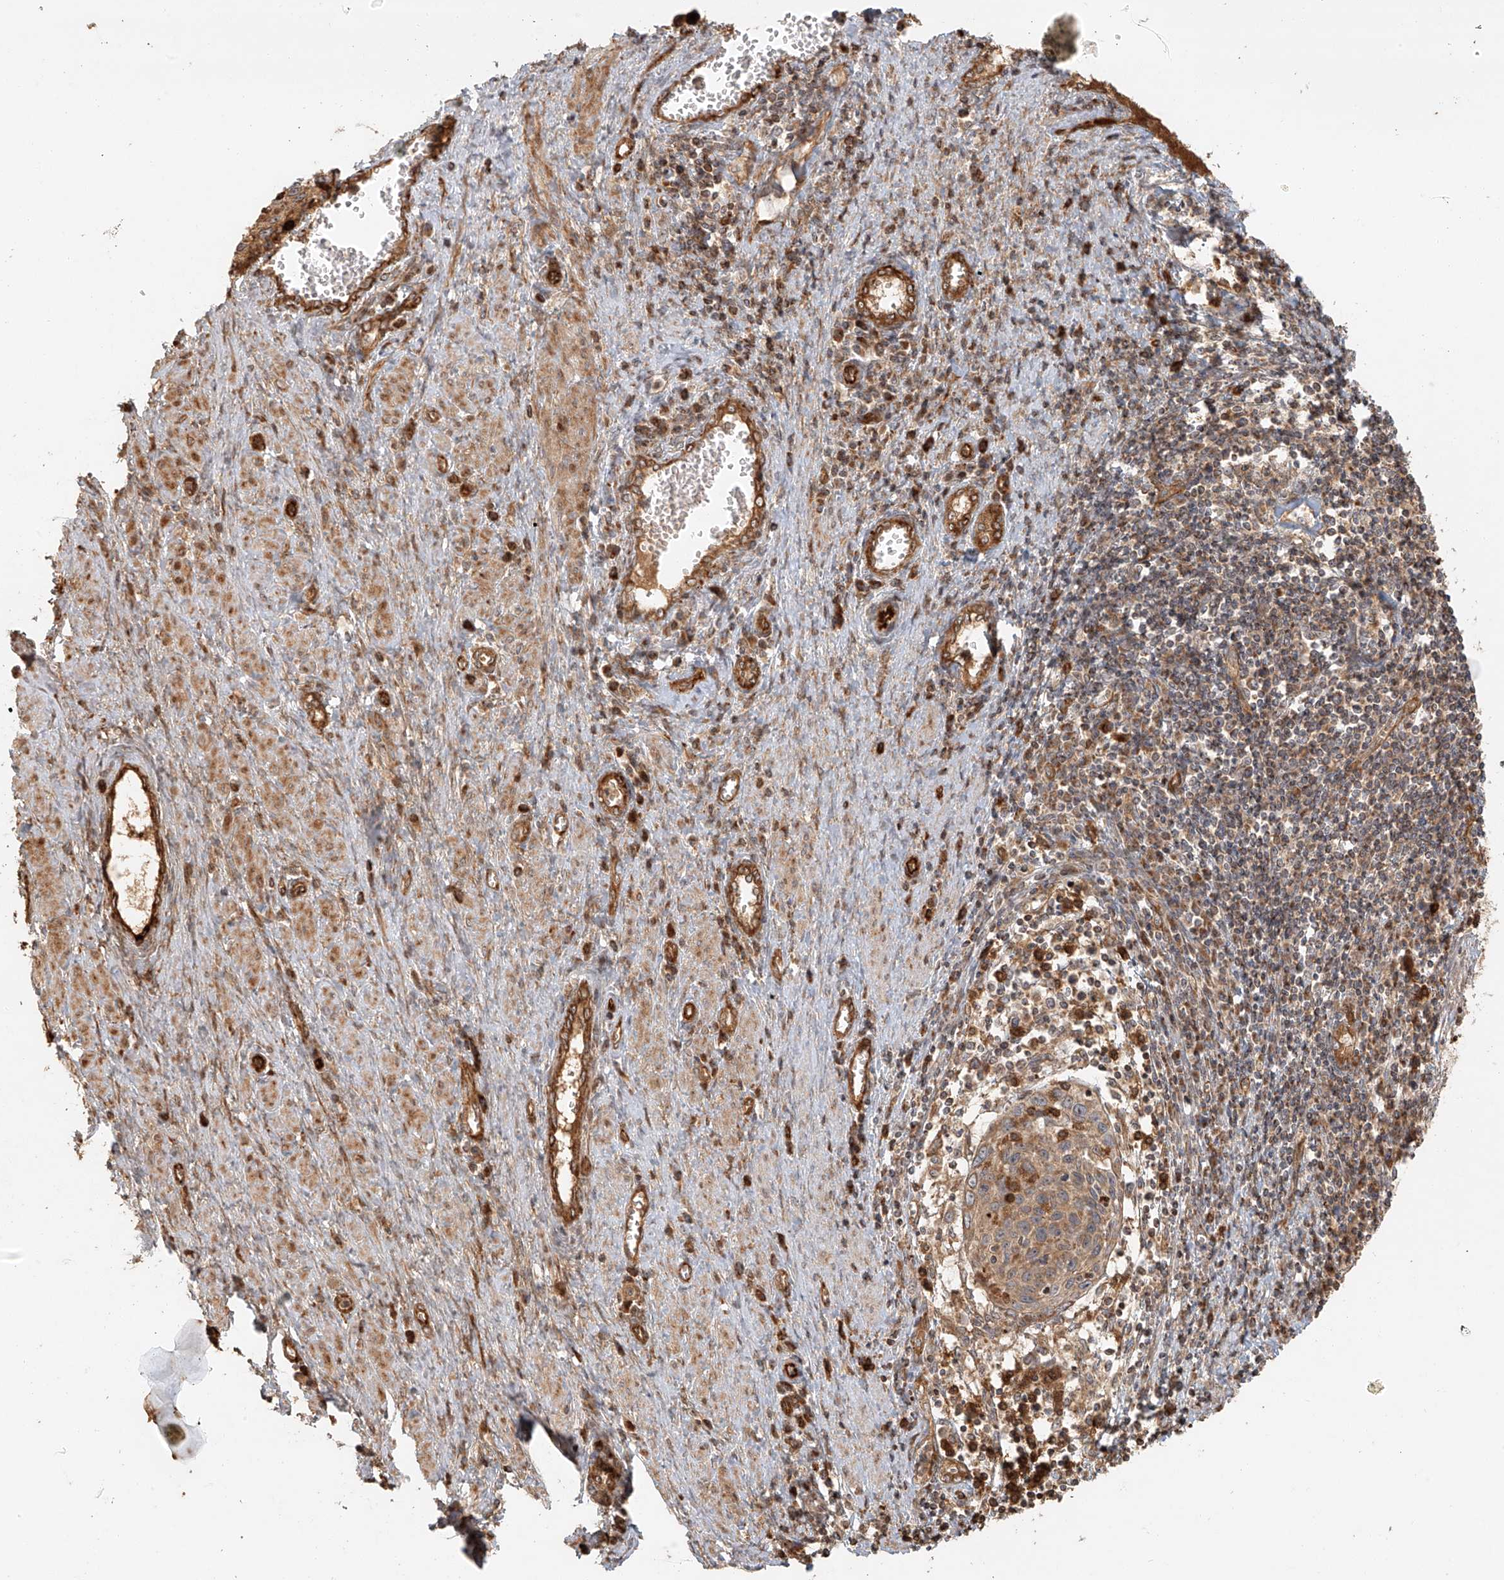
{"staining": {"intensity": "moderate", "quantity": ">75%", "location": "cytoplasmic/membranous"}, "tissue": "cervical cancer", "cell_type": "Tumor cells", "image_type": "cancer", "snomed": [{"axis": "morphology", "description": "Squamous cell carcinoma, NOS"}, {"axis": "topography", "description": "Cervix"}], "caption": "Tumor cells exhibit moderate cytoplasmic/membranous expression in approximately >75% of cells in cervical cancer (squamous cell carcinoma).", "gene": "MIPEP", "patient": {"sex": "female", "age": 32}}